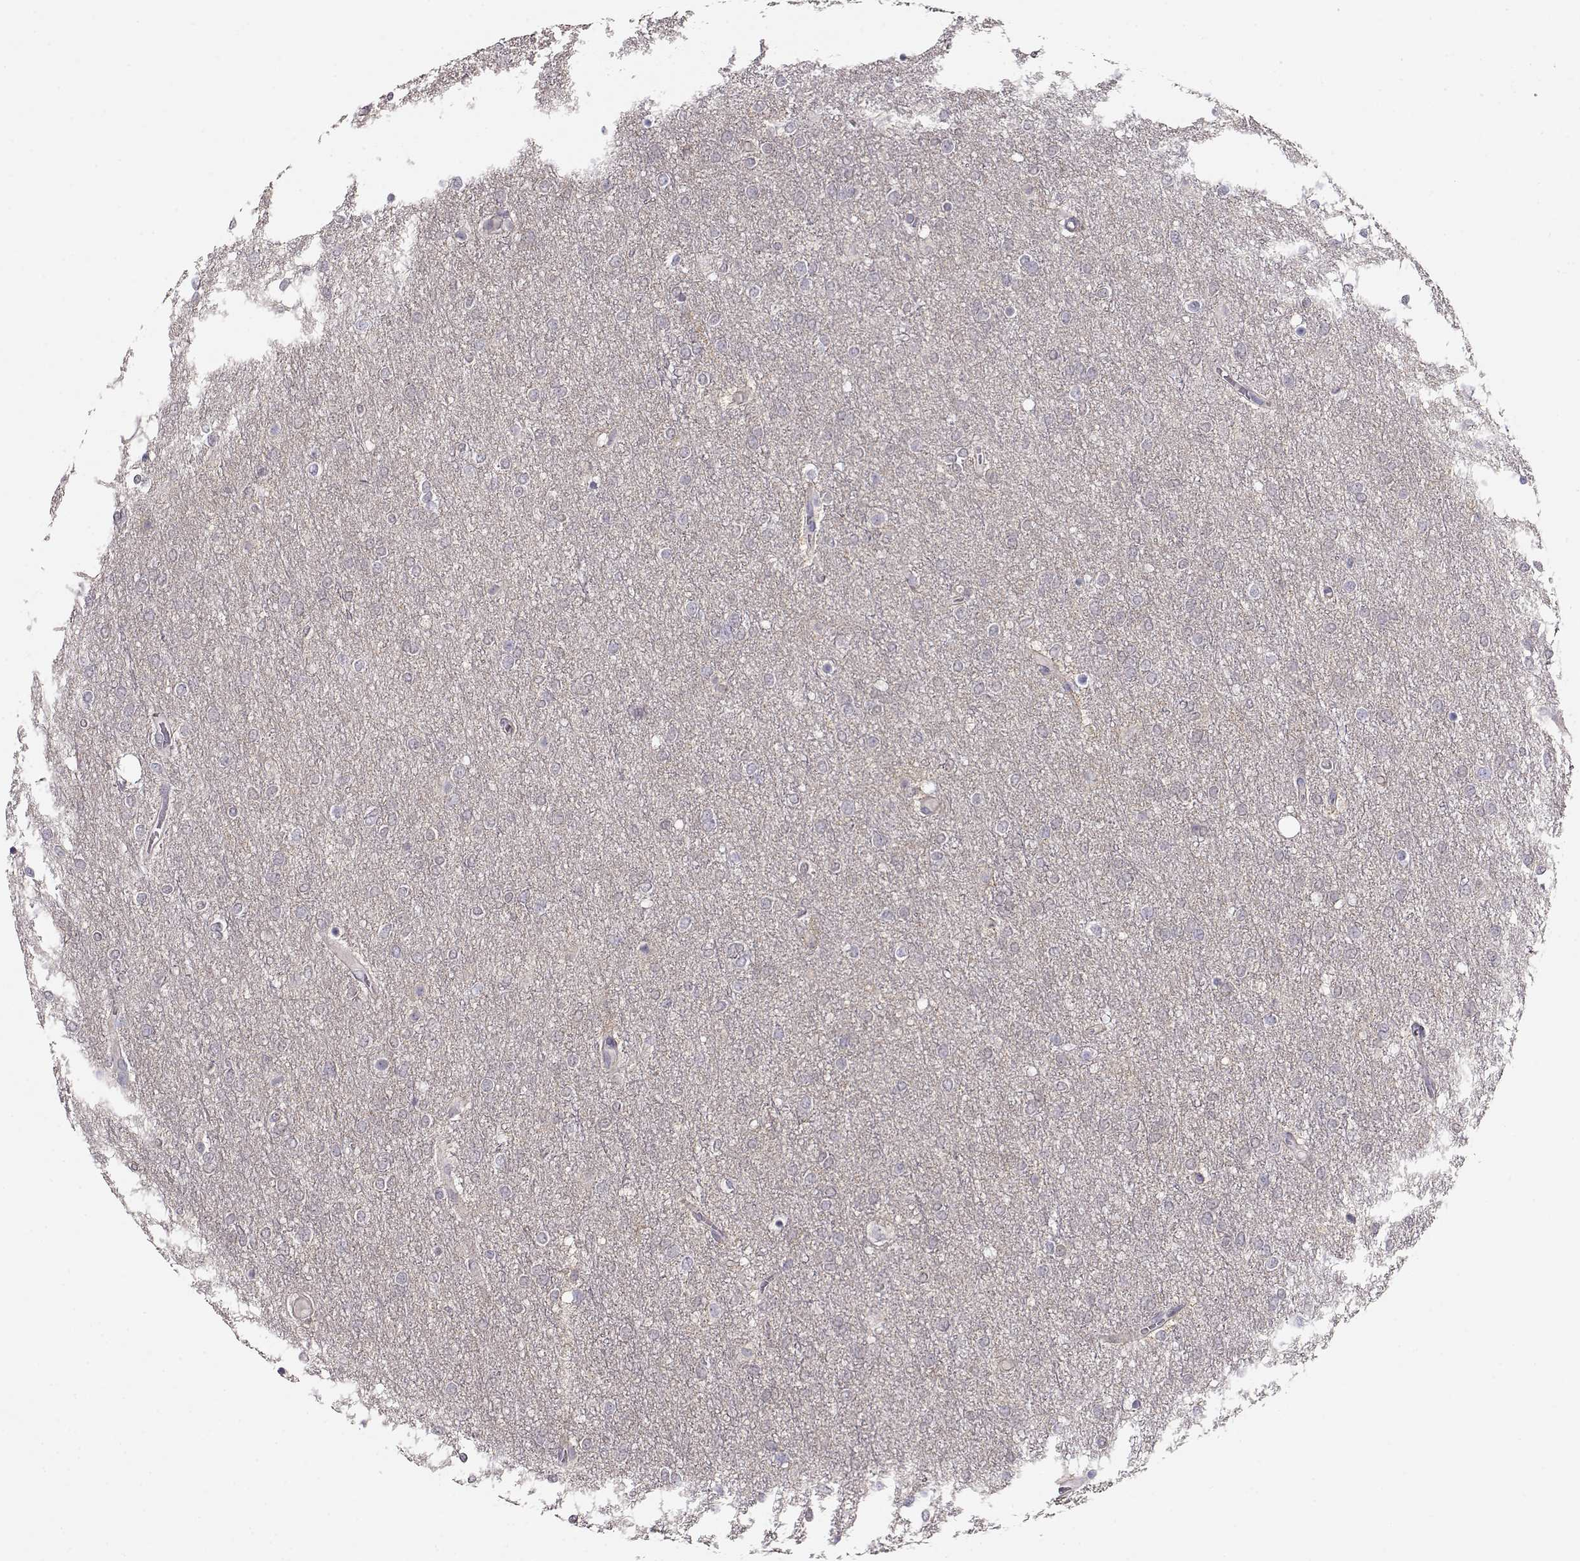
{"staining": {"intensity": "negative", "quantity": "none", "location": "none"}, "tissue": "glioma", "cell_type": "Tumor cells", "image_type": "cancer", "snomed": [{"axis": "morphology", "description": "Glioma, malignant, High grade"}, {"axis": "topography", "description": "Brain"}], "caption": "Malignant glioma (high-grade) was stained to show a protein in brown. There is no significant positivity in tumor cells.", "gene": "NDRG4", "patient": {"sex": "female", "age": 61}}